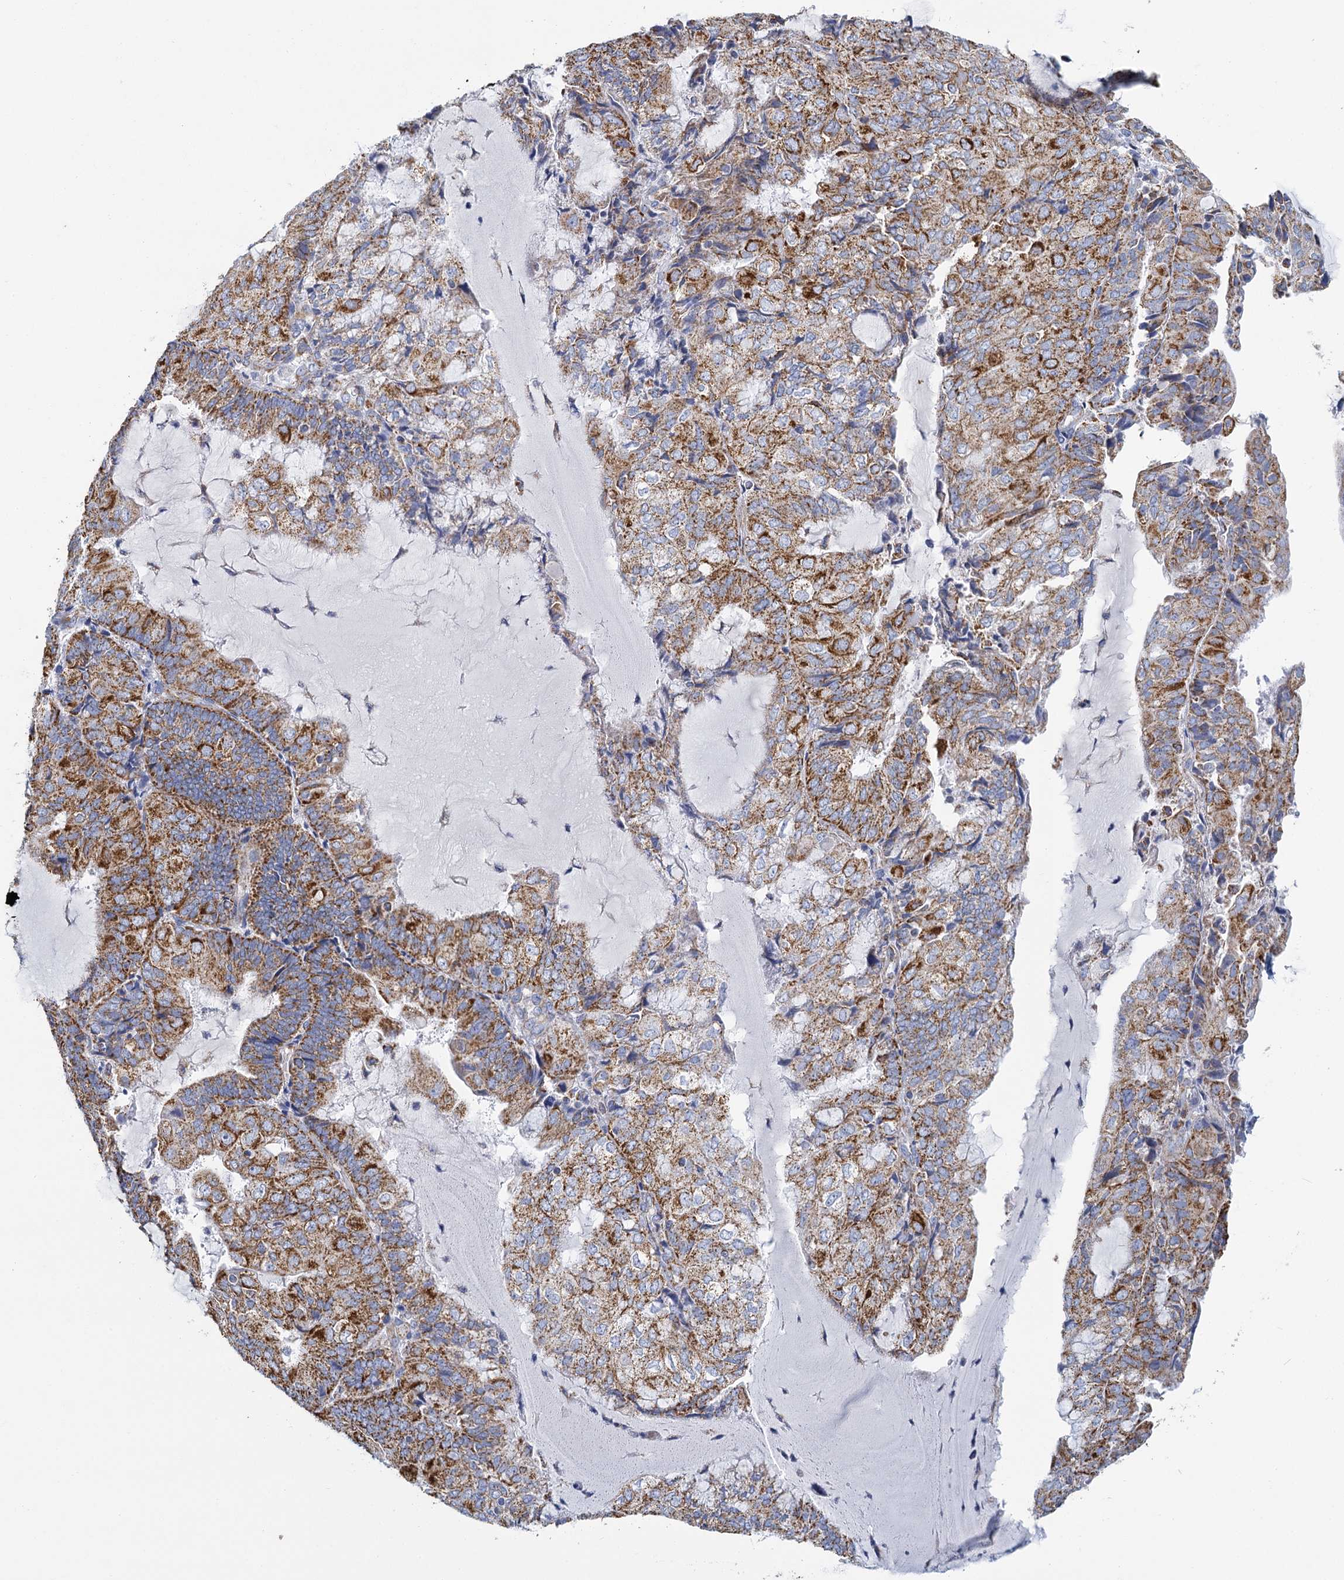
{"staining": {"intensity": "moderate", "quantity": ">75%", "location": "cytoplasmic/membranous"}, "tissue": "endometrial cancer", "cell_type": "Tumor cells", "image_type": "cancer", "snomed": [{"axis": "morphology", "description": "Adenocarcinoma, NOS"}, {"axis": "topography", "description": "Endometrium"}], "caption": "Tumor cells exhibit medium levels of moderate cytoplasmic/membranous expression in about >75% of cells in human endometrial cancer (adenocarcinoma). (DAB IHC with brightfield microscopy, high magnification).", "gene": "CCP110", "patient": {"sex": "female", "age": 81}}